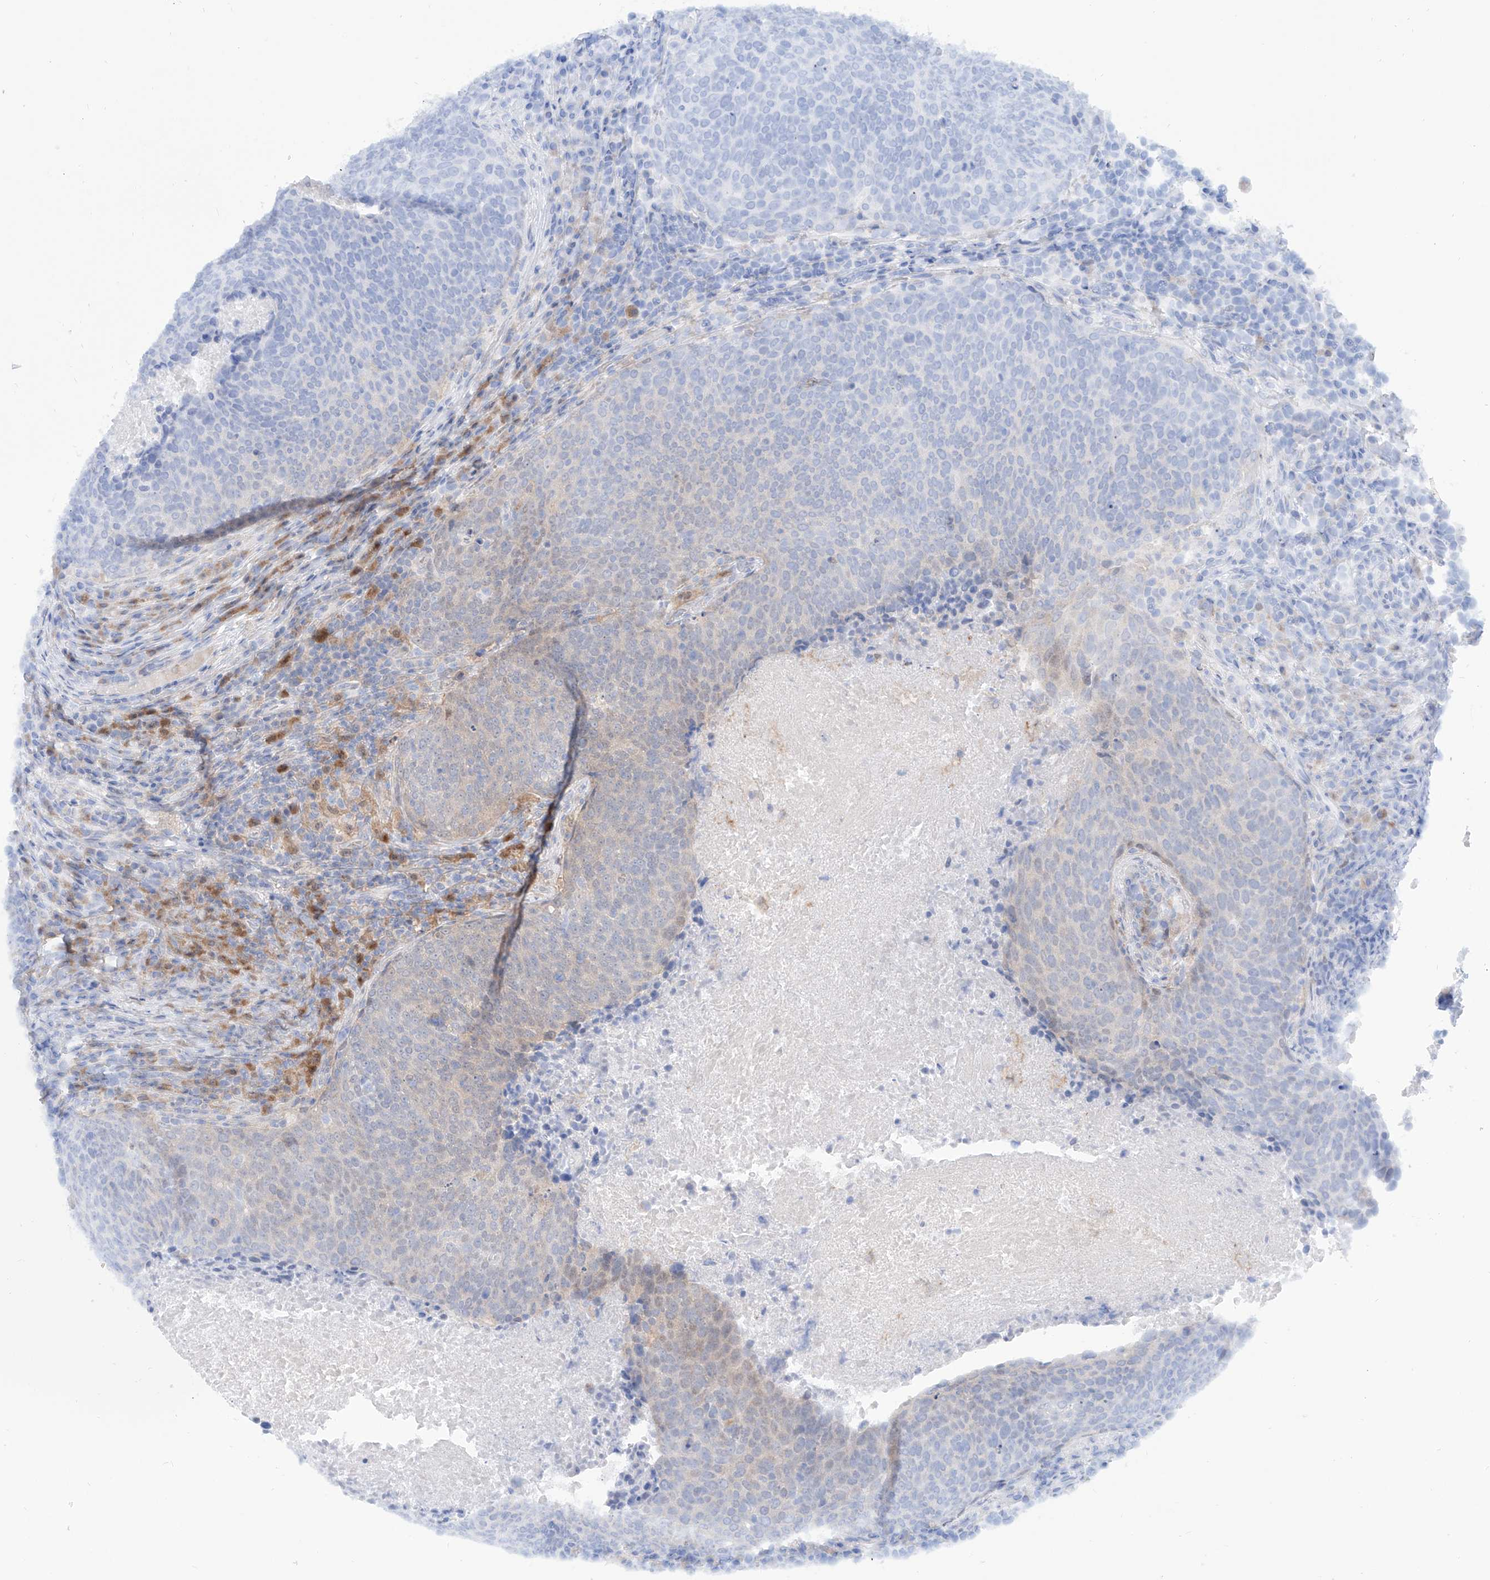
{"staining": {"intensity": "negative", "quantity": "none", "location": "none"}, "tissue": "head and neck cancer", "cell_type": "Tumor cells", "image_type": "cancer", "snomed": [{"axis": "morphology", "description": "Squamous cell carcinoma, NOS"}, {"axis": "morphology", "description": "Squamous cell carcinoma, metastatic, NOS"}, {"axis": "topography", "description": "Lymph node"}, {"axis": "topography", "description": "Head-Neck"}], "caption": "Tumor cells show no significant protein staining in squamous cell carcinoma (head and neck).", "gene": "PDXK", "patient": {"sex": "male", "age": 62}}